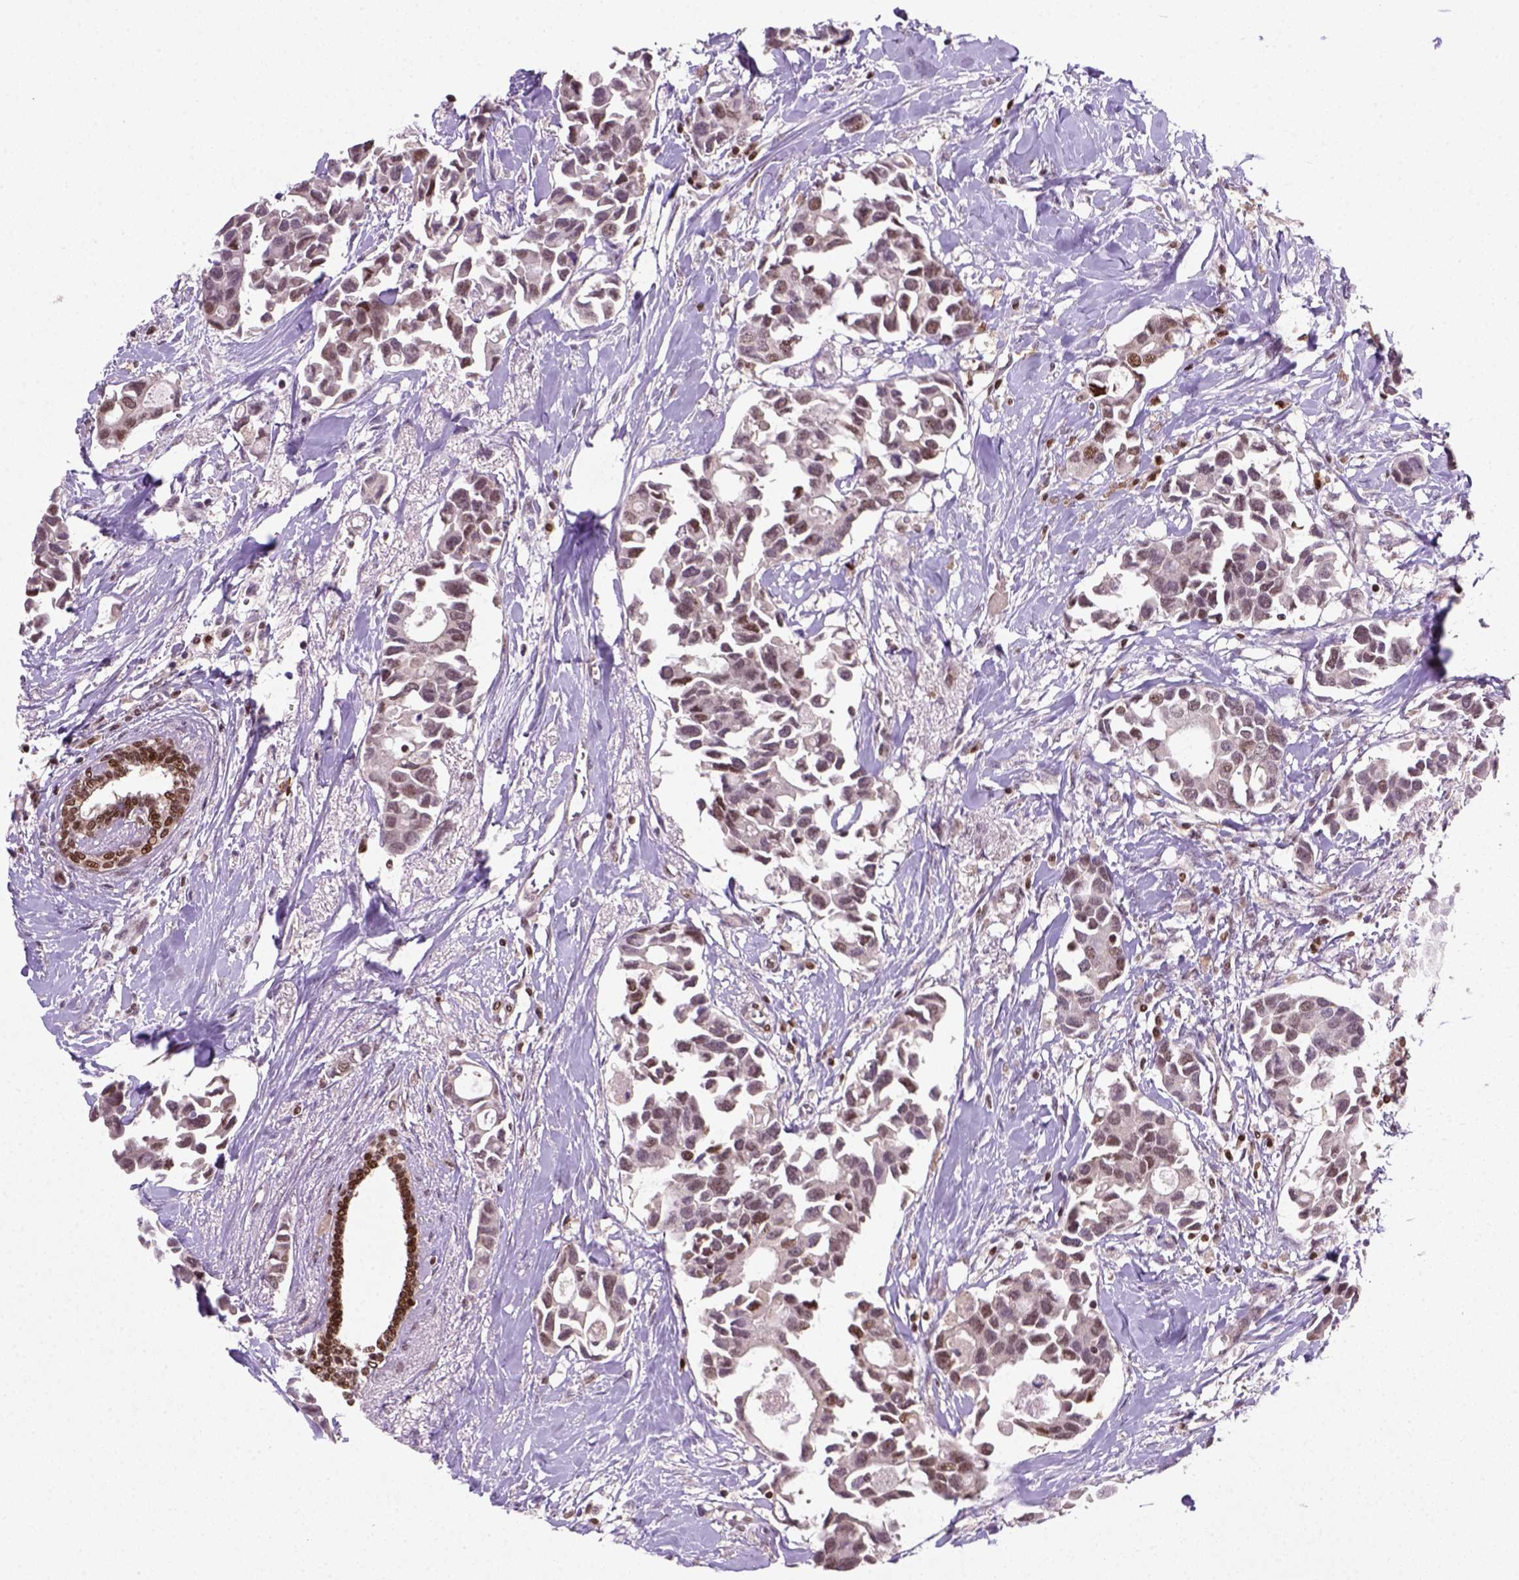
{"staining": {"intensity": "weak", "quantity": ">75%", "location": "nuclear"}, "tissue": "breast cancer", "cell_type": "Tumor cells", "image_type": "cancer", "snomed": [{"axis": "morphology", "description": "Duct carcinoma"}, {"axis": "topography", "description": "Breast"}], "caption": "Human breast cancer stained with a brown dye reveals weak nuclear positive positivity in approximately >75% of tumor cells.", "gene": "MGMT", "patient": {"sex": "female", "age": 83}}